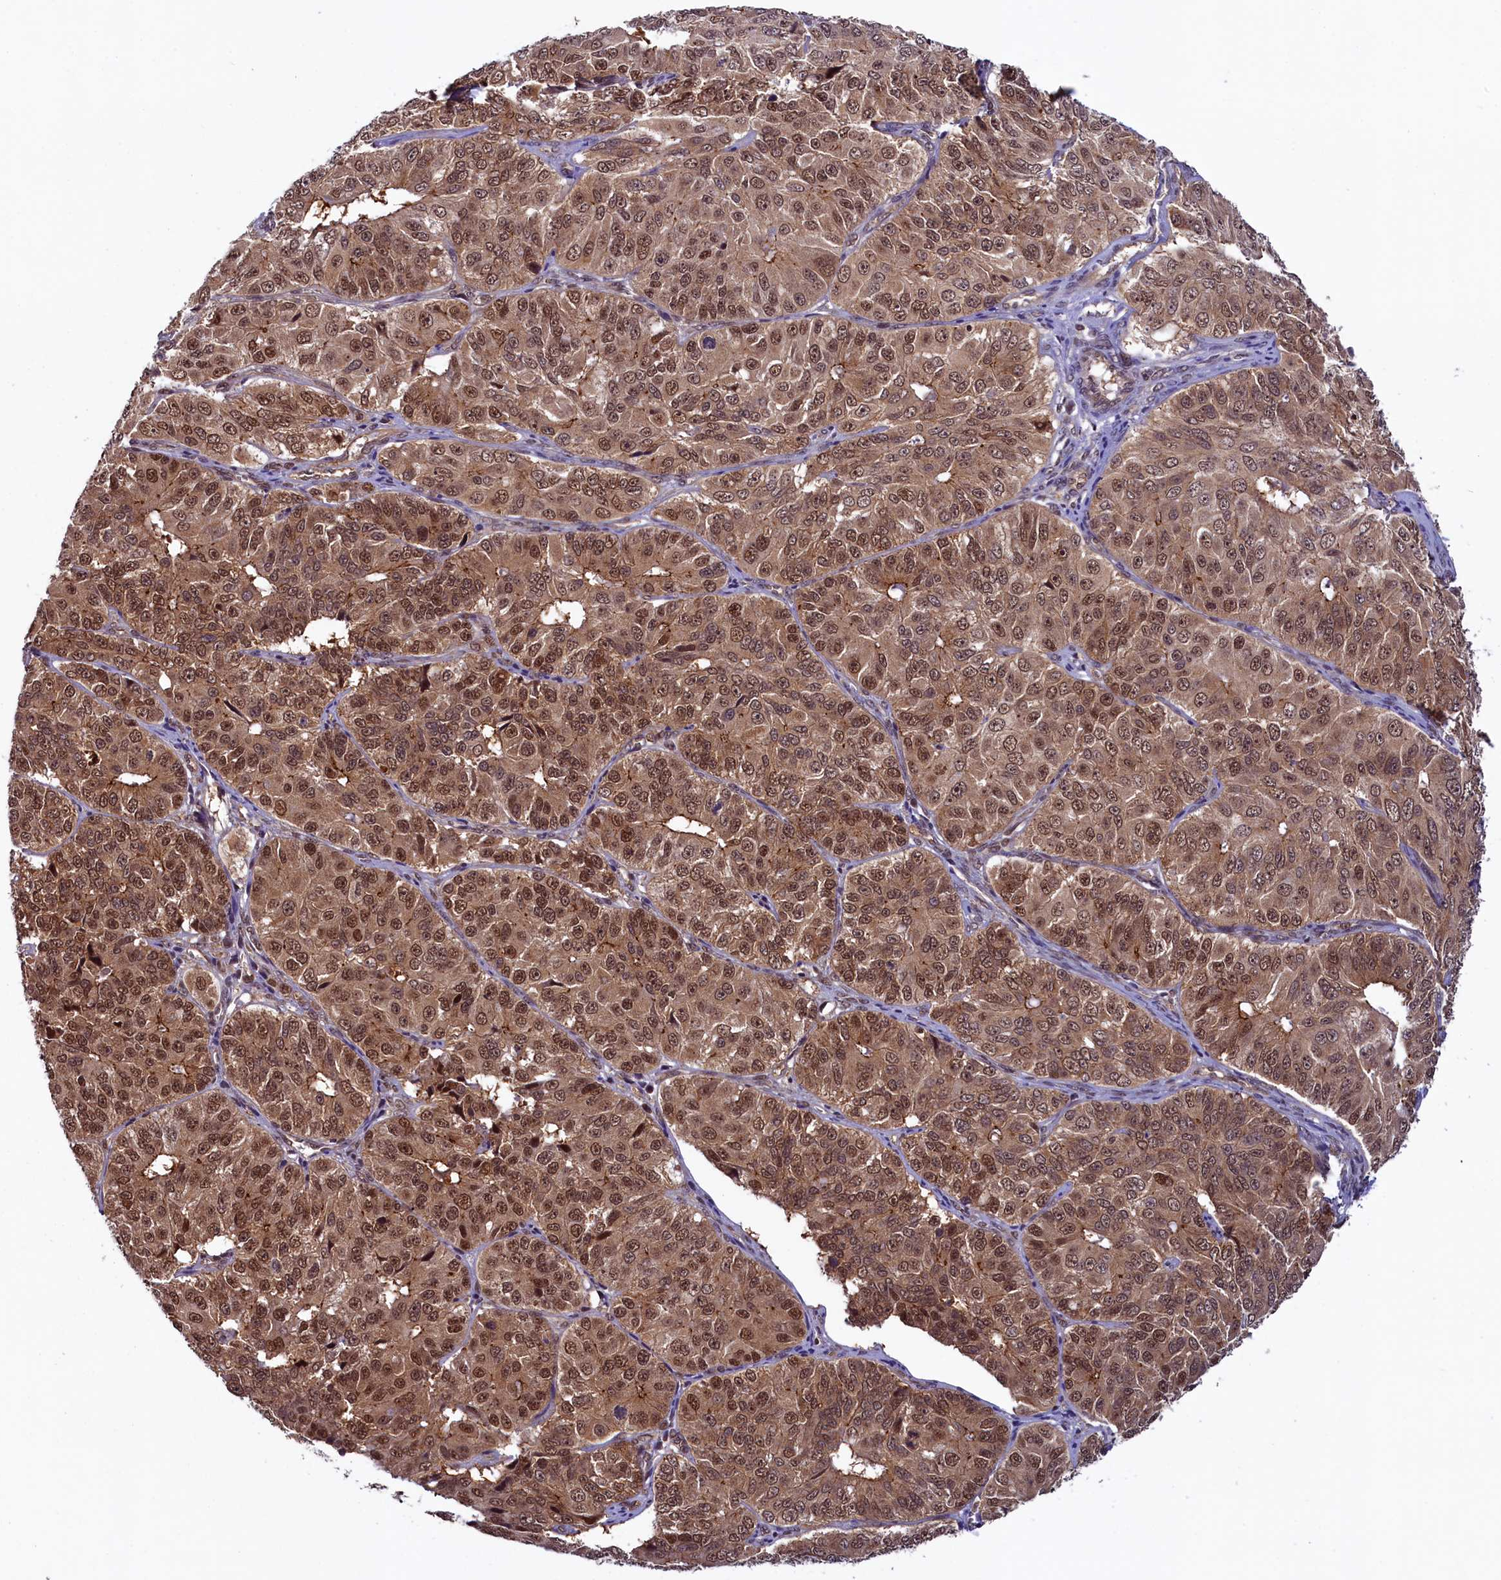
{"staining": {"intensity": "moderate", "quantity": ">75%", "location": "cytoplasmic/membranous,nuclear"}, "tissue": "ovarian cancer", "cell_type": "Tumor cells", "image_type": "cancer", "snomed": [{"axis": "morphology", "description": "Carcinoma, endometroid"}, {"axis": "topography", "description": "Ovary"}], "caption": "Immunohistochemical staining of human ovarian cancer (endometroid carcinoma) exhibits moderate cytoplasmic/membranous and nuclear protein staining in approximately >75% of tumor cells.", "gene": "SLC7A6OS", "patient": {"sex": "female", "age": 51}}